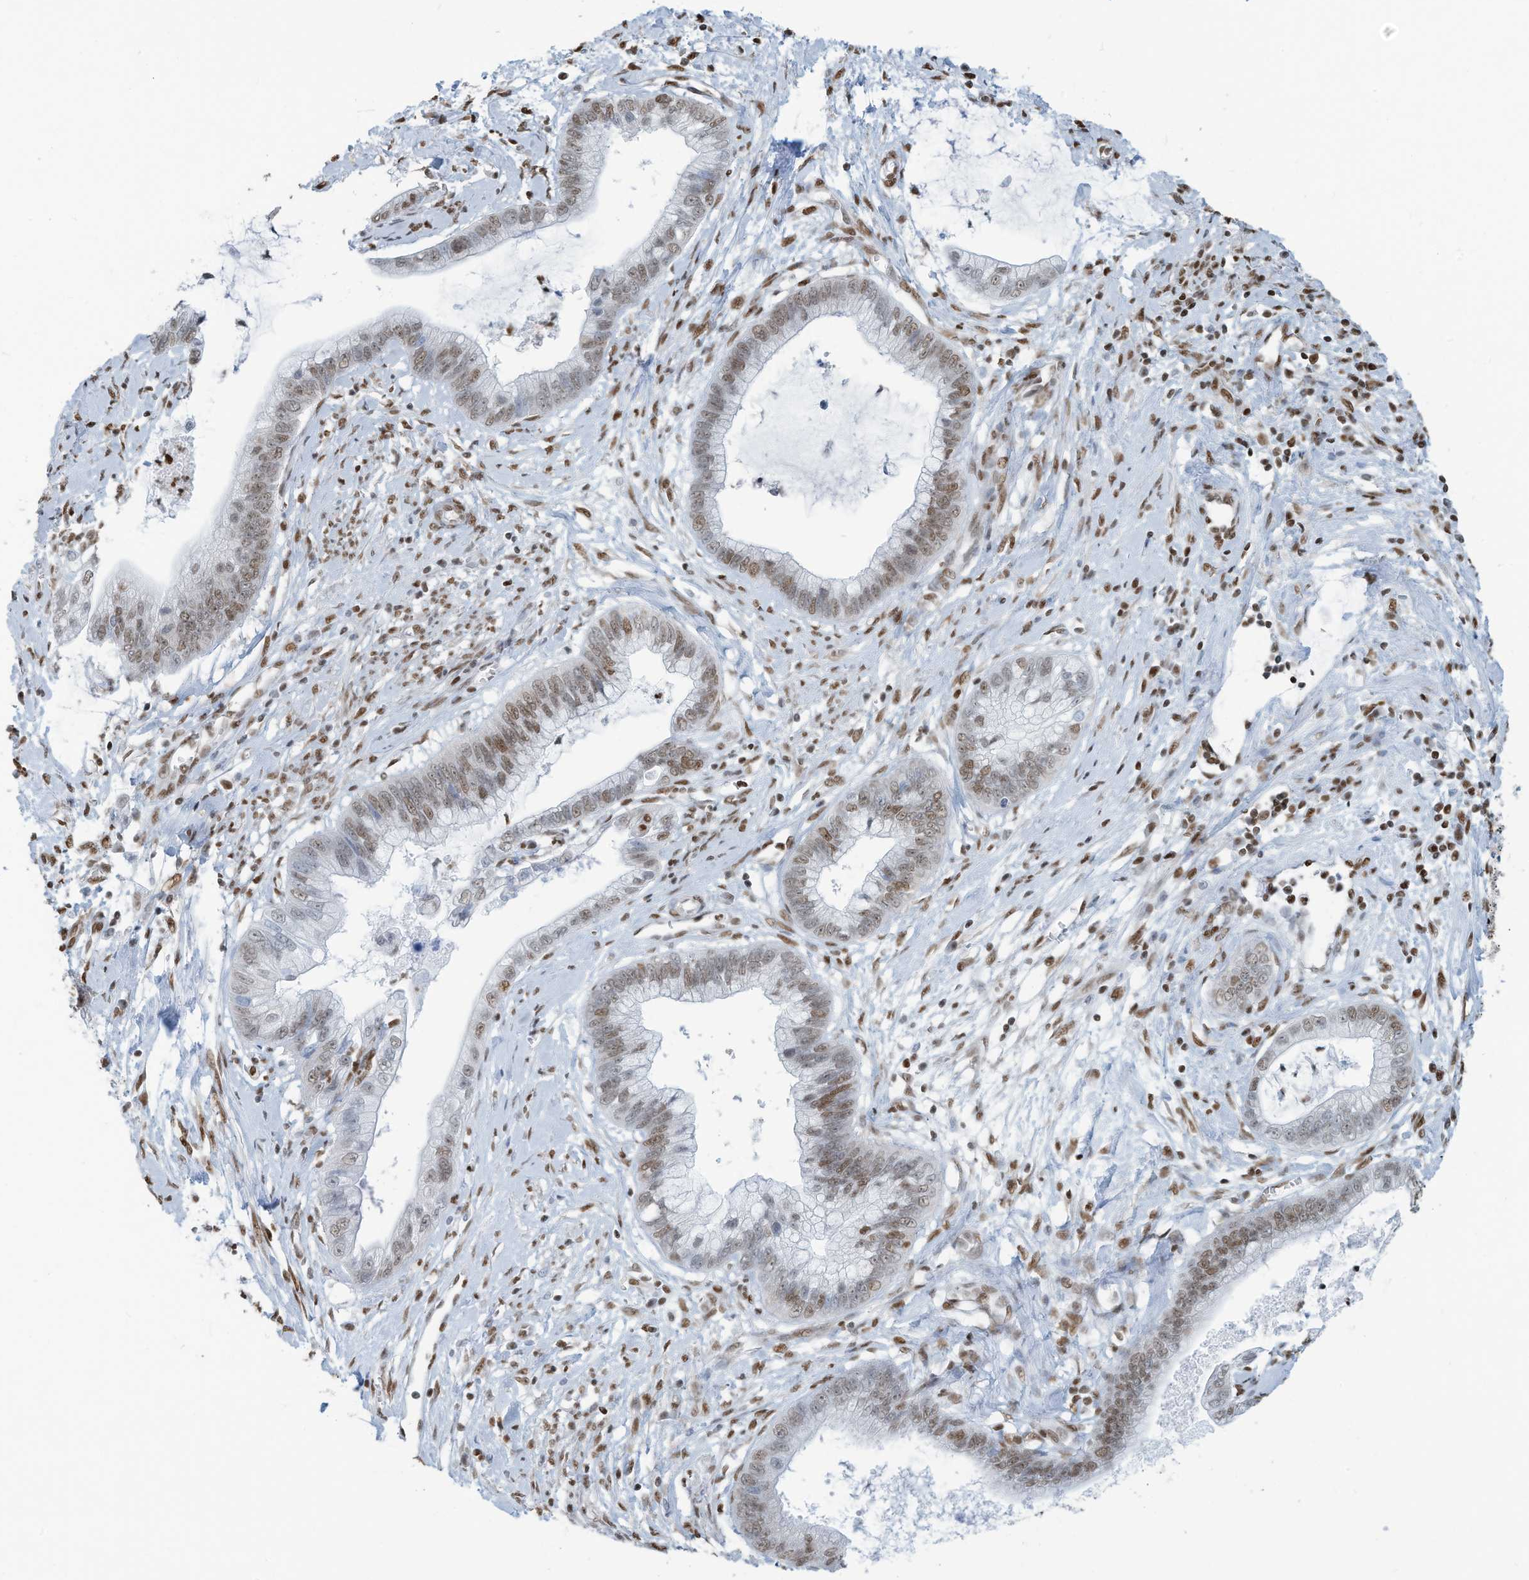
{"staining": {"intensity": "moderate", "quantity": "25%-75%", "location": "nuclear"}, "tissue": "cervical cancer", "cell_type": "Tumor cells", "image_type": "cancer", "snomed": [{"axis": "morphology", "description": "Adenocarcinoma, NOS"}, {"axis": "topography", "description": "Cervix"}], "caption": "Protein expression analysis of human cervical cancer (adenocarcinoma) reveals moderate nuclear staining in approximately 25%-75% of tumor cells.", "gene": "SARNP", "patient": {"sex": "female", "age": 44}}